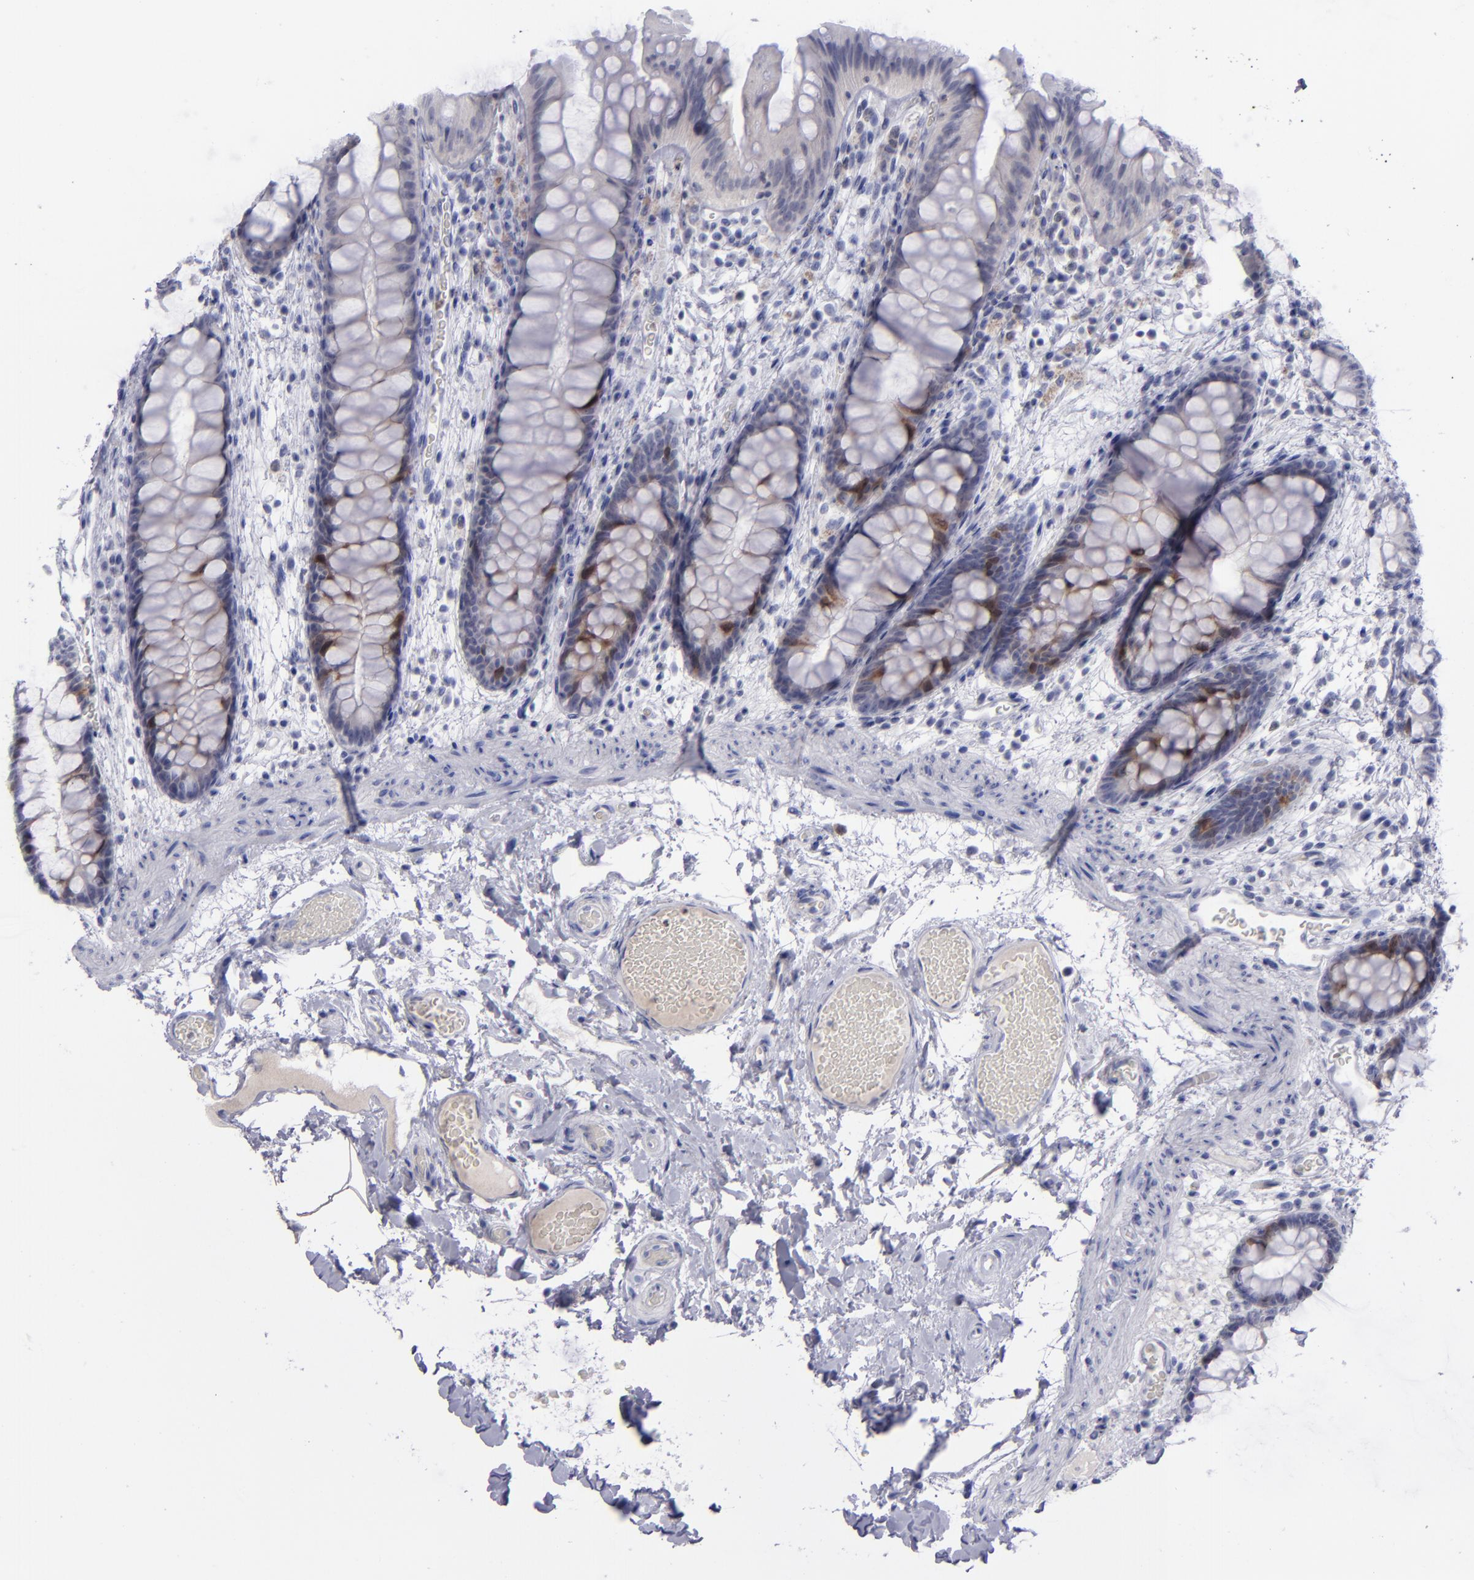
{"staining": {"intensity": "negative", "quantity": "none", "location": "none"}, "tissue": "colon", "cell_type": "Endothelial cells", "image_type": "normal", "snomed": [{"axis": "morphology", "description": "Normal tissue, NOS"}, {"axis": "topography", "description": "Smooth muscle"}, {"axis": "topography", "description": "Colon"}], "caption": "Protein analysis of normal colon exhibits no significant staining in endothelial cells.", "gene": "AURKA", "patient": {"sex": "male", "age": 67}}